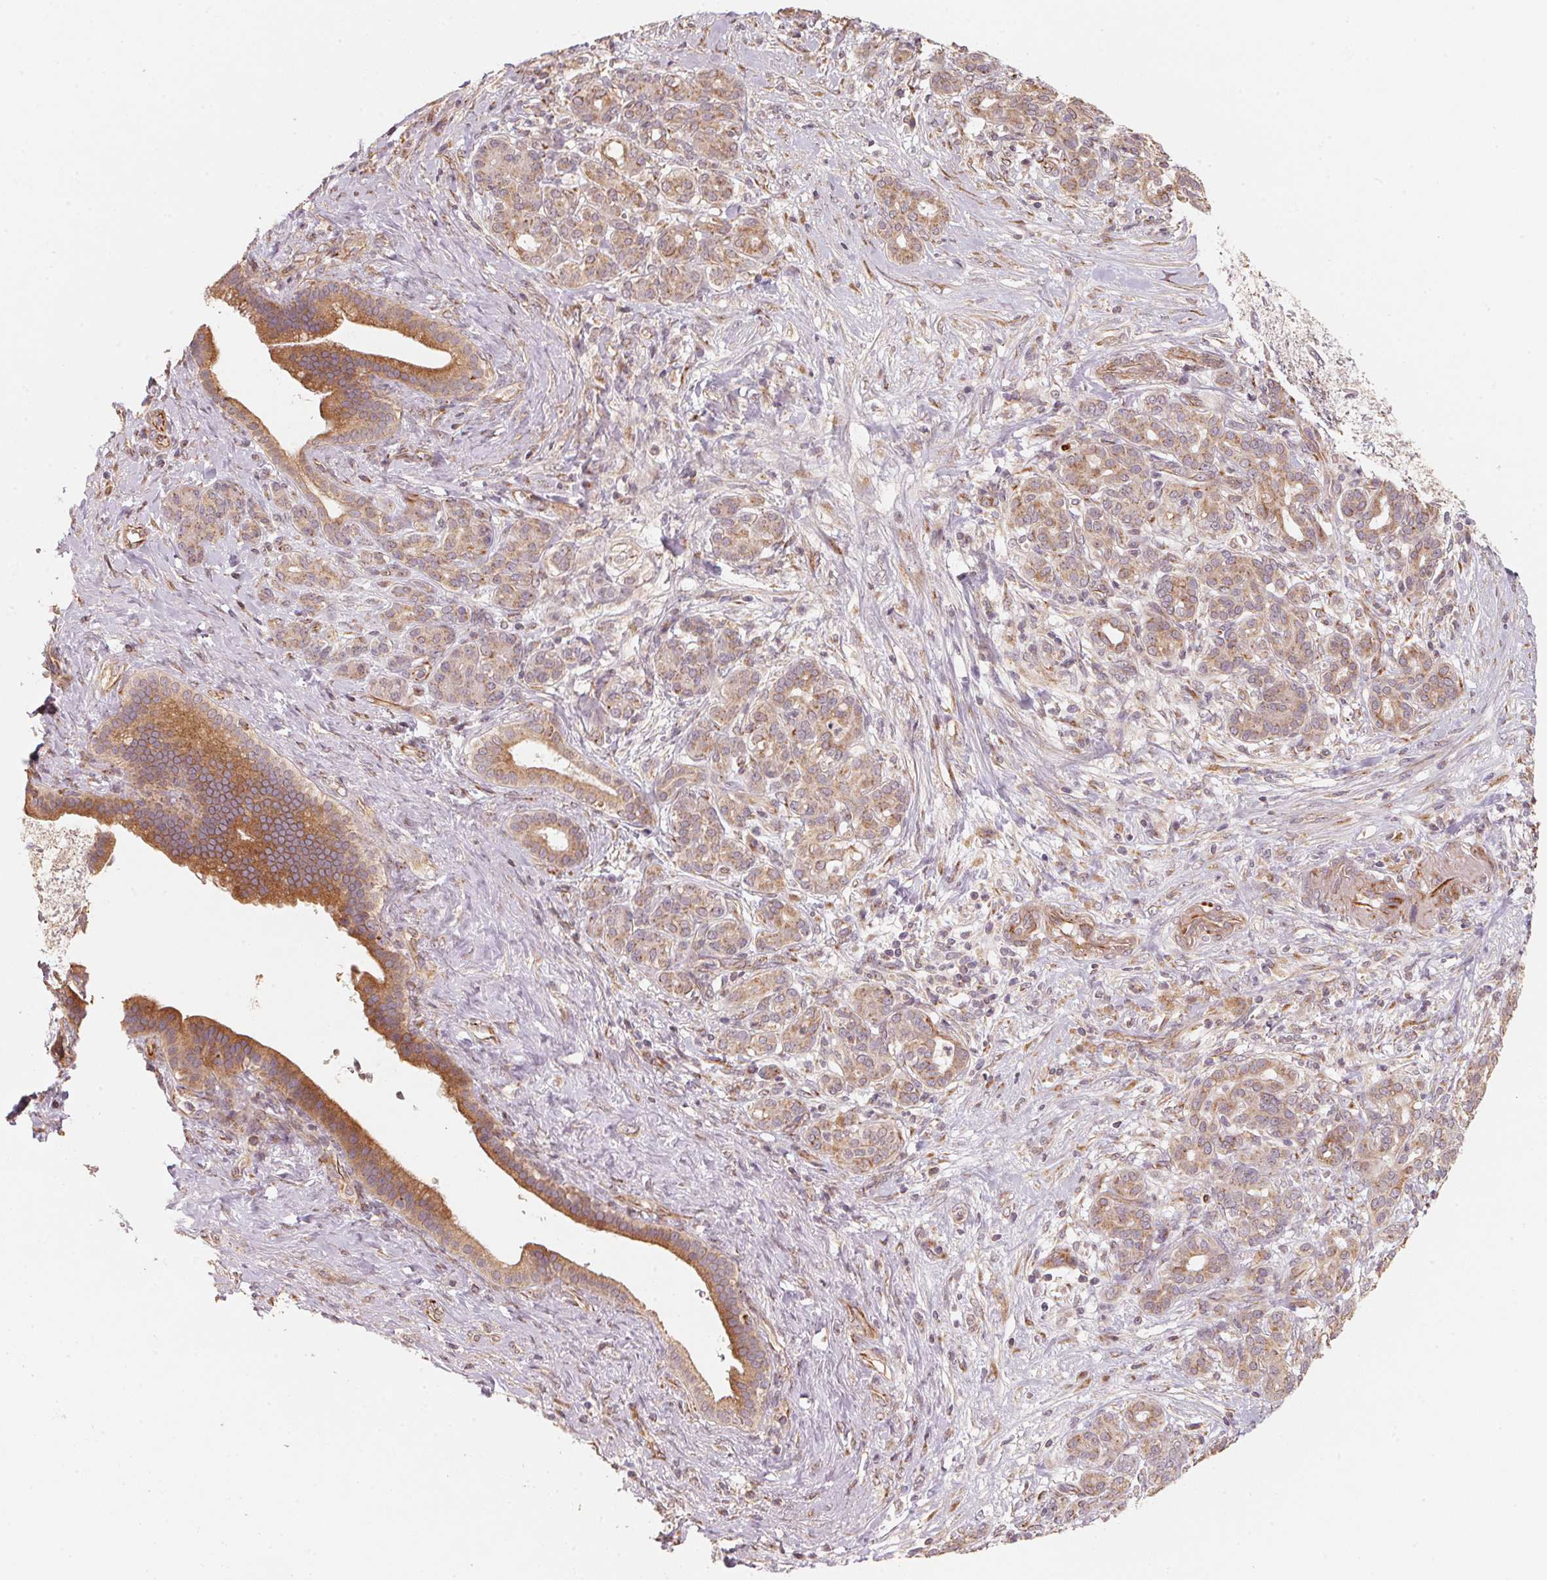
{"staining": {"intensity": "moderate", "quantity": ">75%", "location": "cytoplasmic/membranous"}, "tissue": "pancreatic cancer", "cell_type": "Tumor cells", "image_type": "cancer", "snomed": [{"axis": "morphology", "description": "Adenocarcinoma, NOS"}, {"axis": "topography", "description": "Pancreas"}], "caption": "Moderate cytoplasmic/membranous expression is seen in about >75% of tumor cells in adenocarcinoma (pancreatic). (Brightfield microscopy of DAB IHC at high magnification).", "gene": "TSPAN12", "patient": {"sex": "male", "age": 44}}